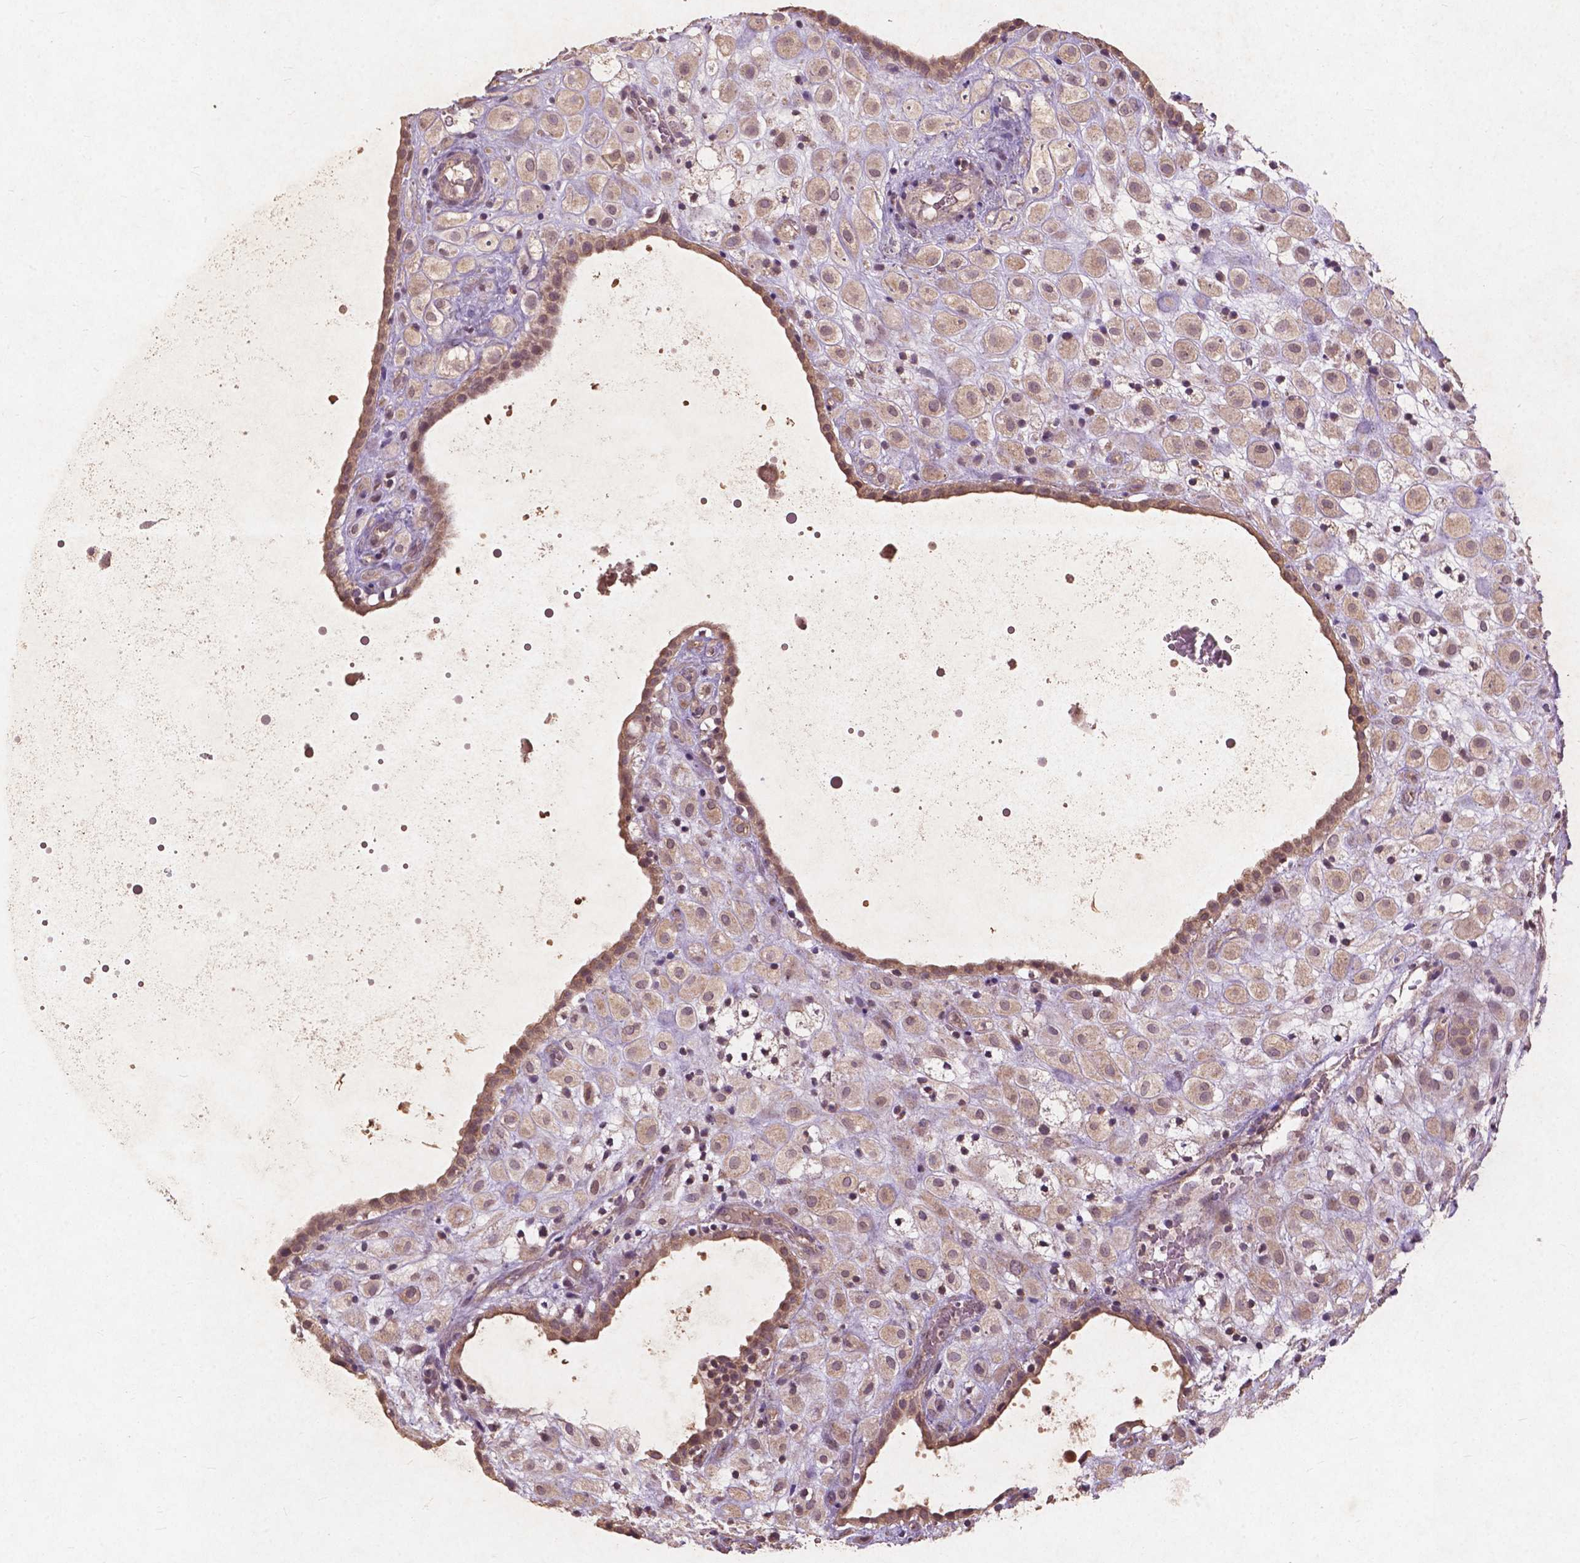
{"staining": {"intensity": "weak", "quantity": ">75%", "location": "cytoplasmic/membranous"}, "tissue": "placenta", "cell_type": "Decidual cells", "image_type": "normal", "snomed": [{"axis": "morphology", "description": "Normal tissue, NOS"}, {"axis": "topography", "description": "Placenta"}], "caption": "Protein expression analysis of unremarkable human placenta reveals weak cytoplasmic/membranous staining in about >75% of decidual cells. Ihc stains the protein in brown and the nuclei are stained blue.", "gene": "ST6GALNAC5", "patient": {"sex": "female", "age": 24}}